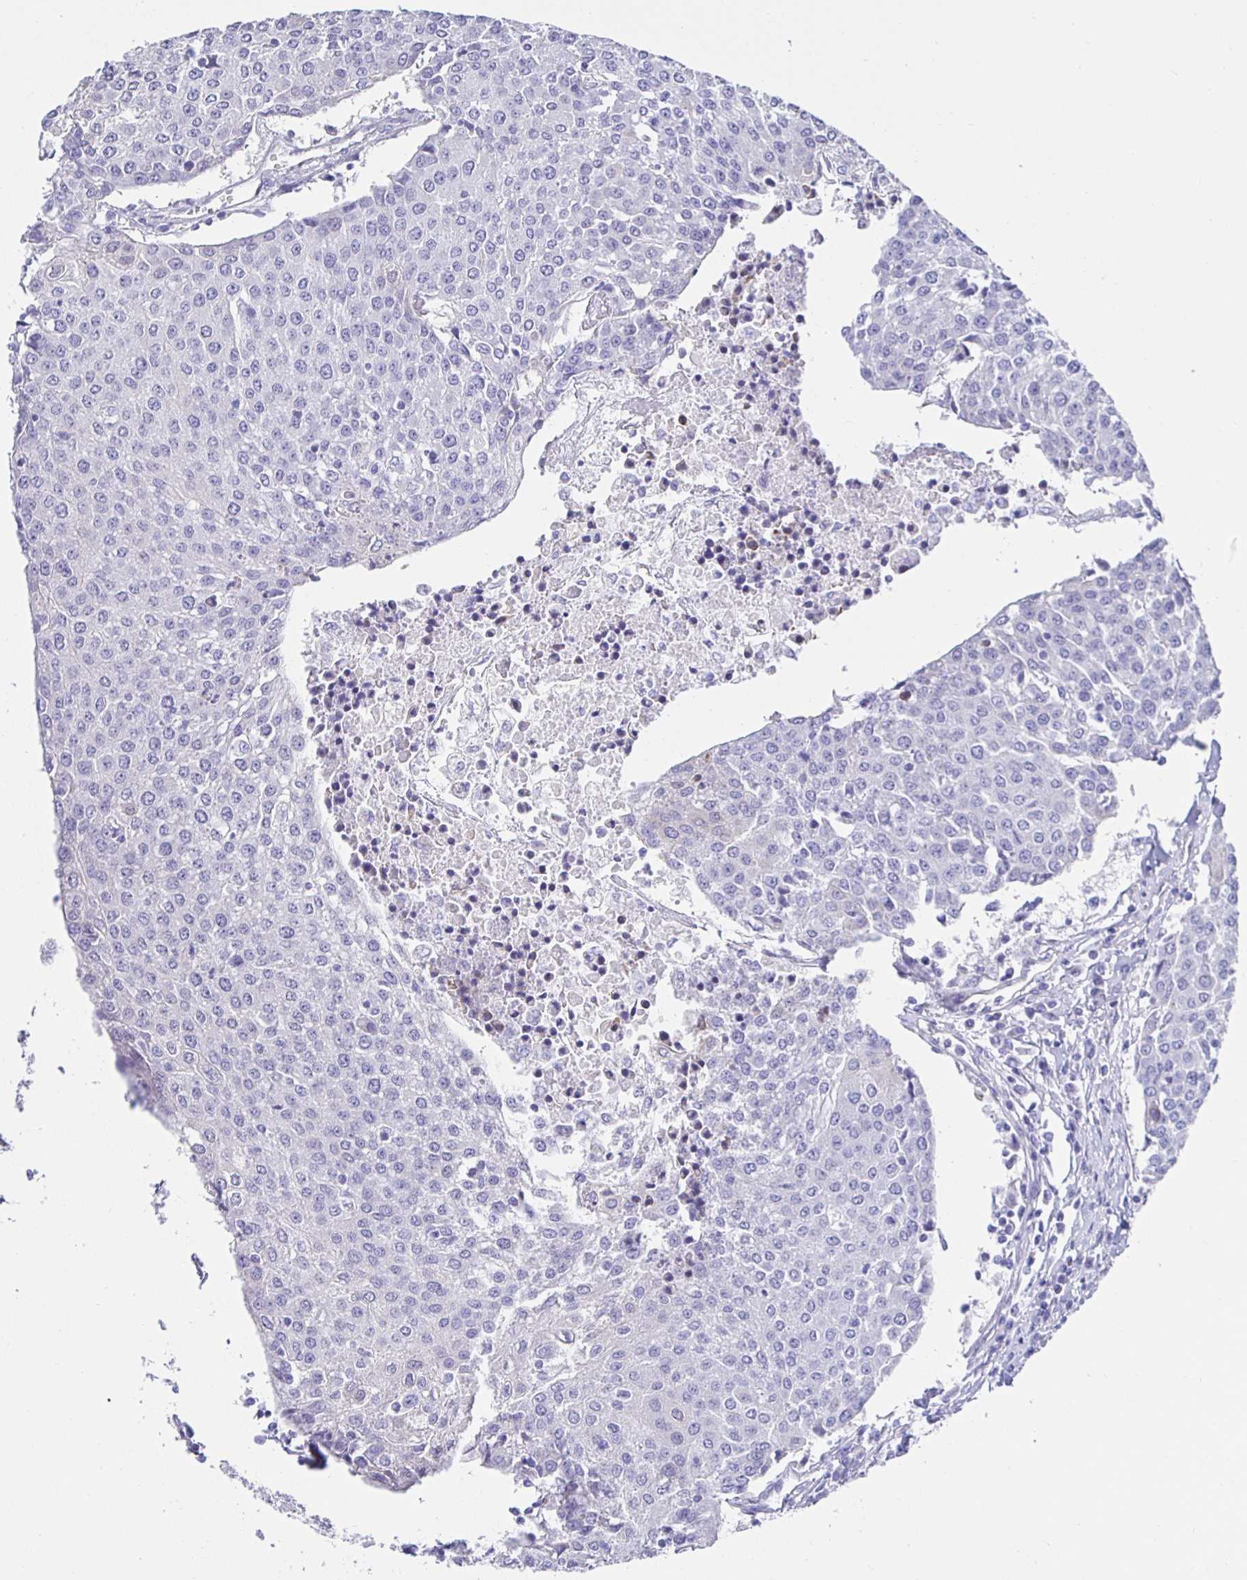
{"staining": {"intensity": "negative", "quantity": "none", "location": "none"}, "tissue": "urothelial cancer", "cell_type": "Tumor cells", "image_type": "cancer", "snomed": [{"axis": "morphology", "description": "Urothelial carcinoma, High grade"}, {"axis": "topography", "description": "Urinary bladder"}], "caption": "There is no significant positivity in tumor cells of high-grade urothelial carcinoma.", "gene": "HSPA4L", "patient": {"sex": "female", "age": 85}}